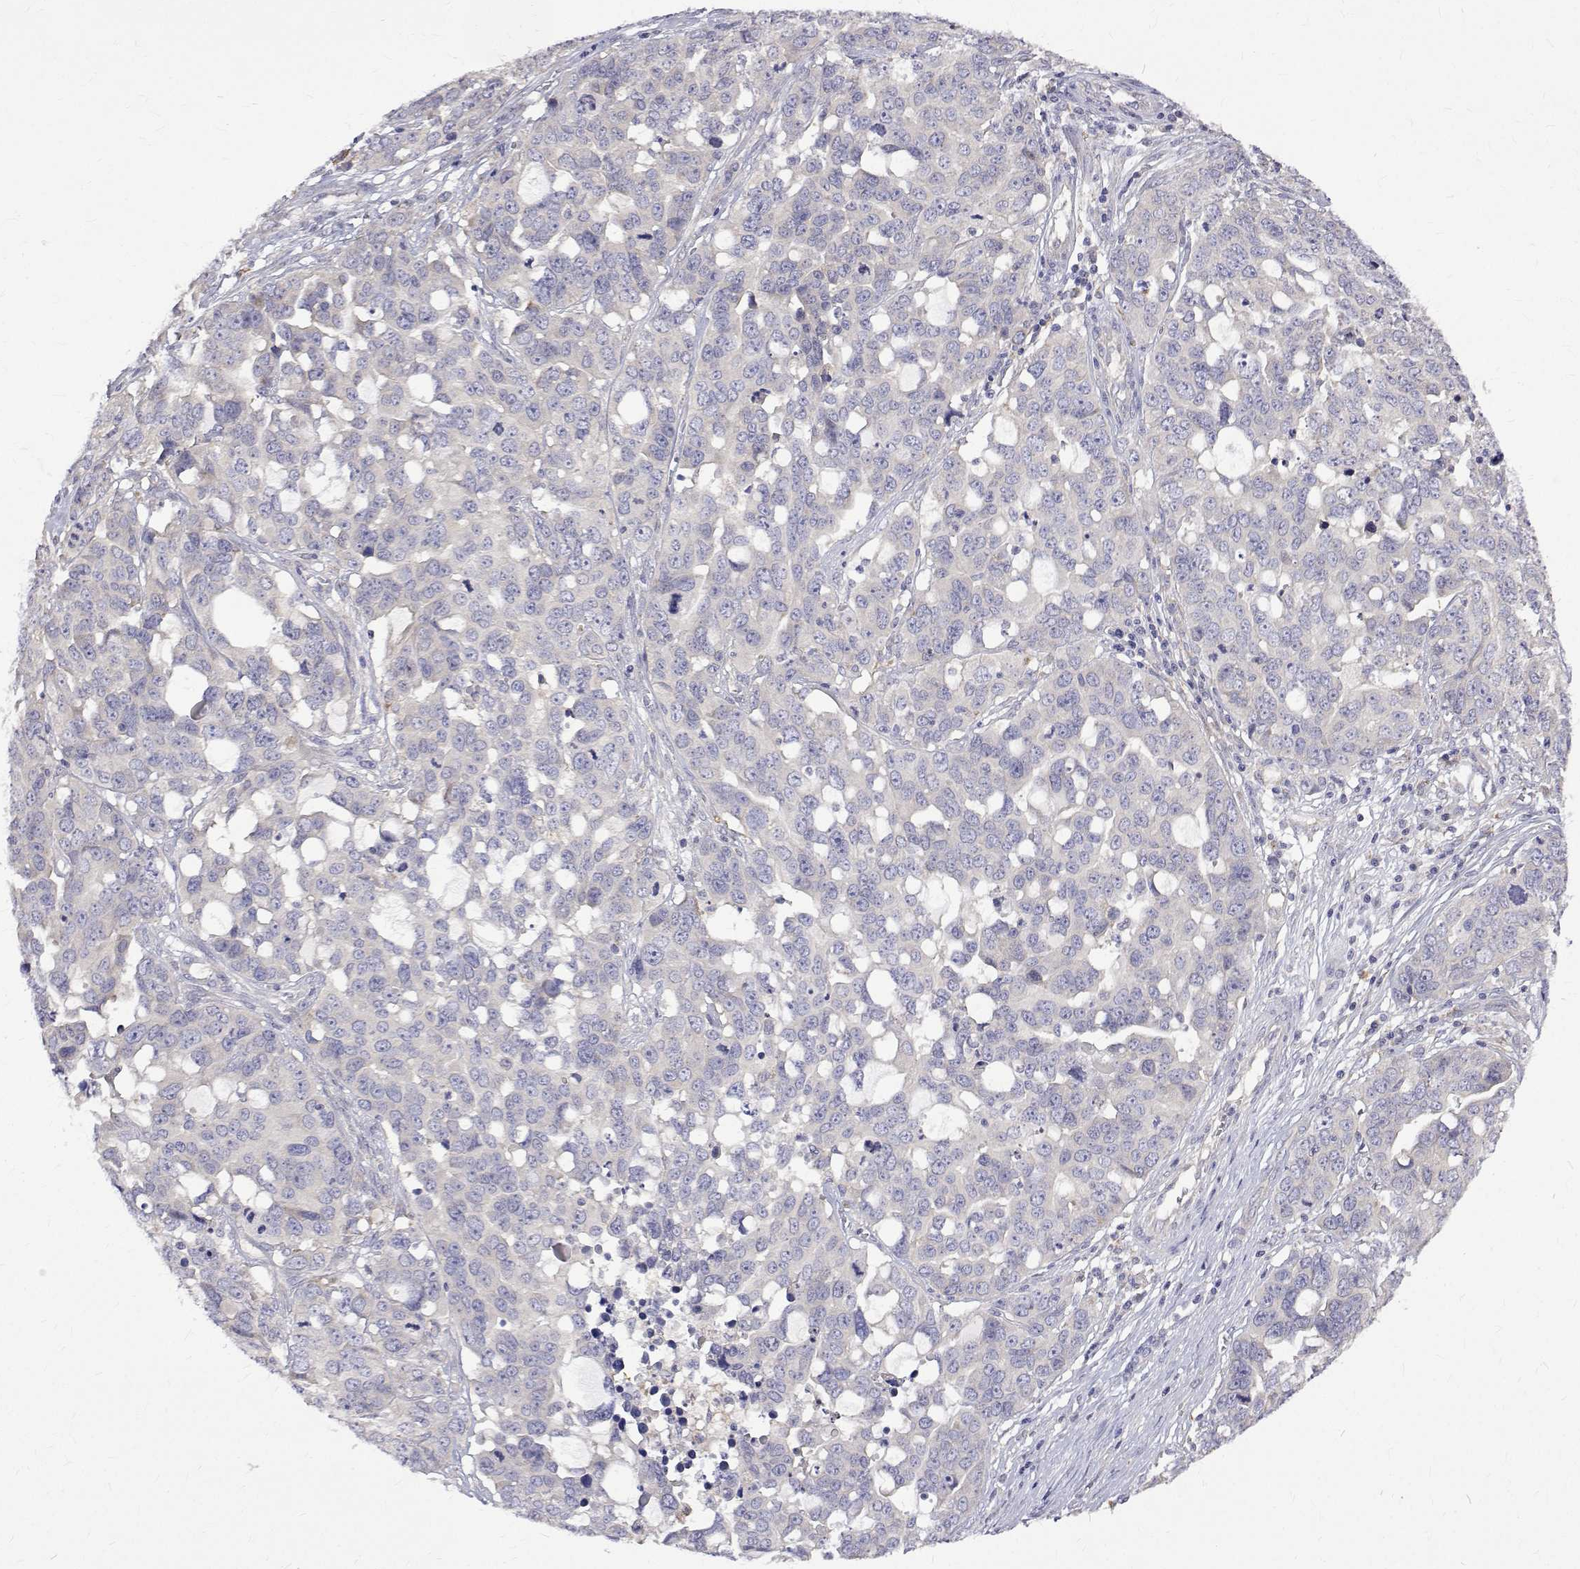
{"staining": {"intensity": "negative", "quantity": "none", "location": "none"}, "tissue": "ovarian cancer", "cell_type": "Tumor cells", "image_type": "cancer", "snomed": [{"axis": "morphology", "description": "Carcinoma, endometroid"}, {"axis": "topography", "description": "Ovary"}], "caption": "Tumor cells are negative for brown protein staining in ovarian cancer. (Brightfield microscopy of DAB (3,3'-diaminobenzidine) immunohistochemistry (IHC) at high magnification).", "gene": "PADI1", "patient": {"sex": "female", "age": 78}}